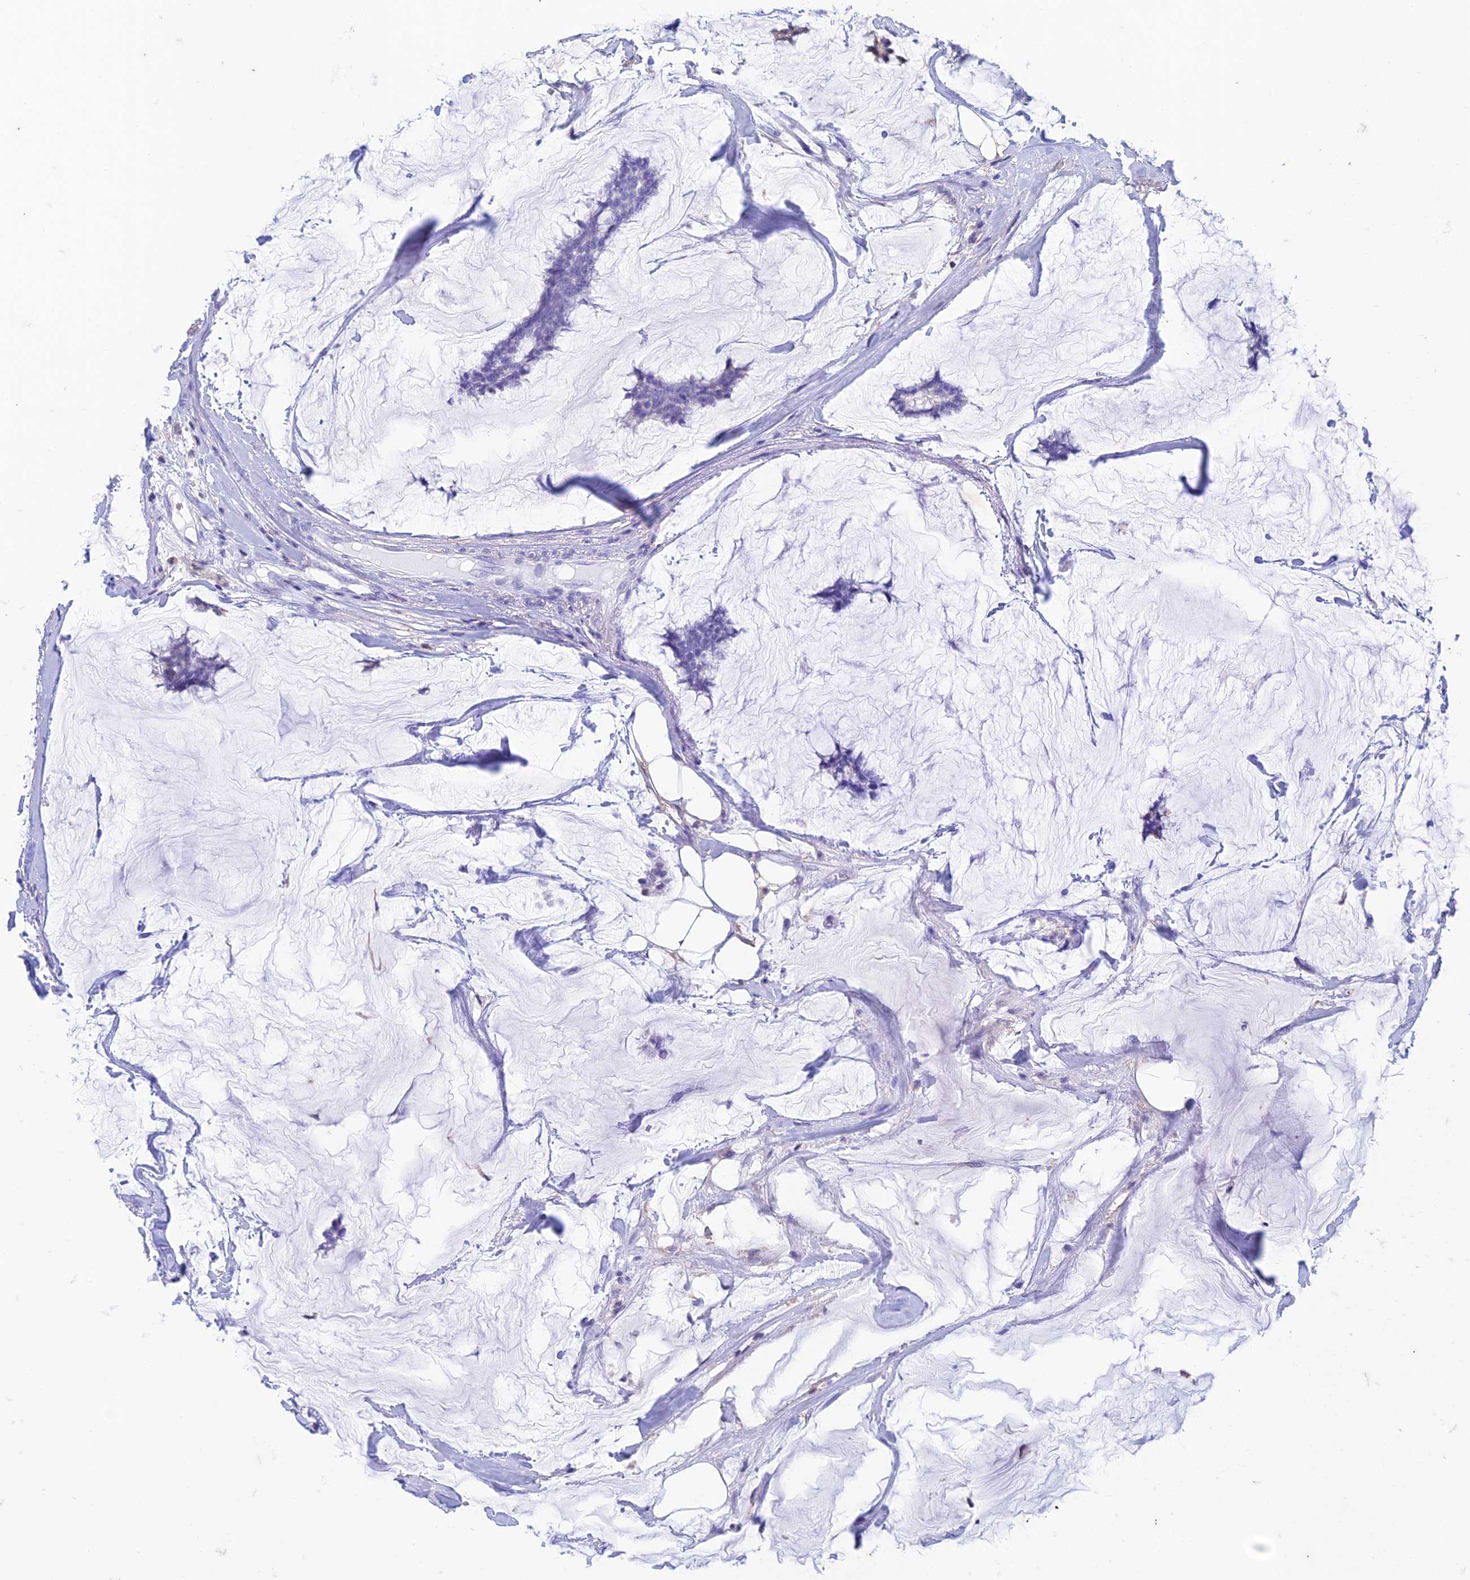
{"staining": {"intensity": "negative", "quantity": "none", "location": "none"}, "tissue": "breast cancer", "cell_type": "Tumor cells", "image_type": "cancer", "snomed": [{"axis": "morphology", "description": "Duct carcinoma"}, {"axis": "topography", "description": "Breast"}], "caption": "Breast intraductal carcinoma stained for a protein using IHC exhibits no expression tumor cells.", "gene": "FGF7", "patient": {"sex": "female", "age": 93}}